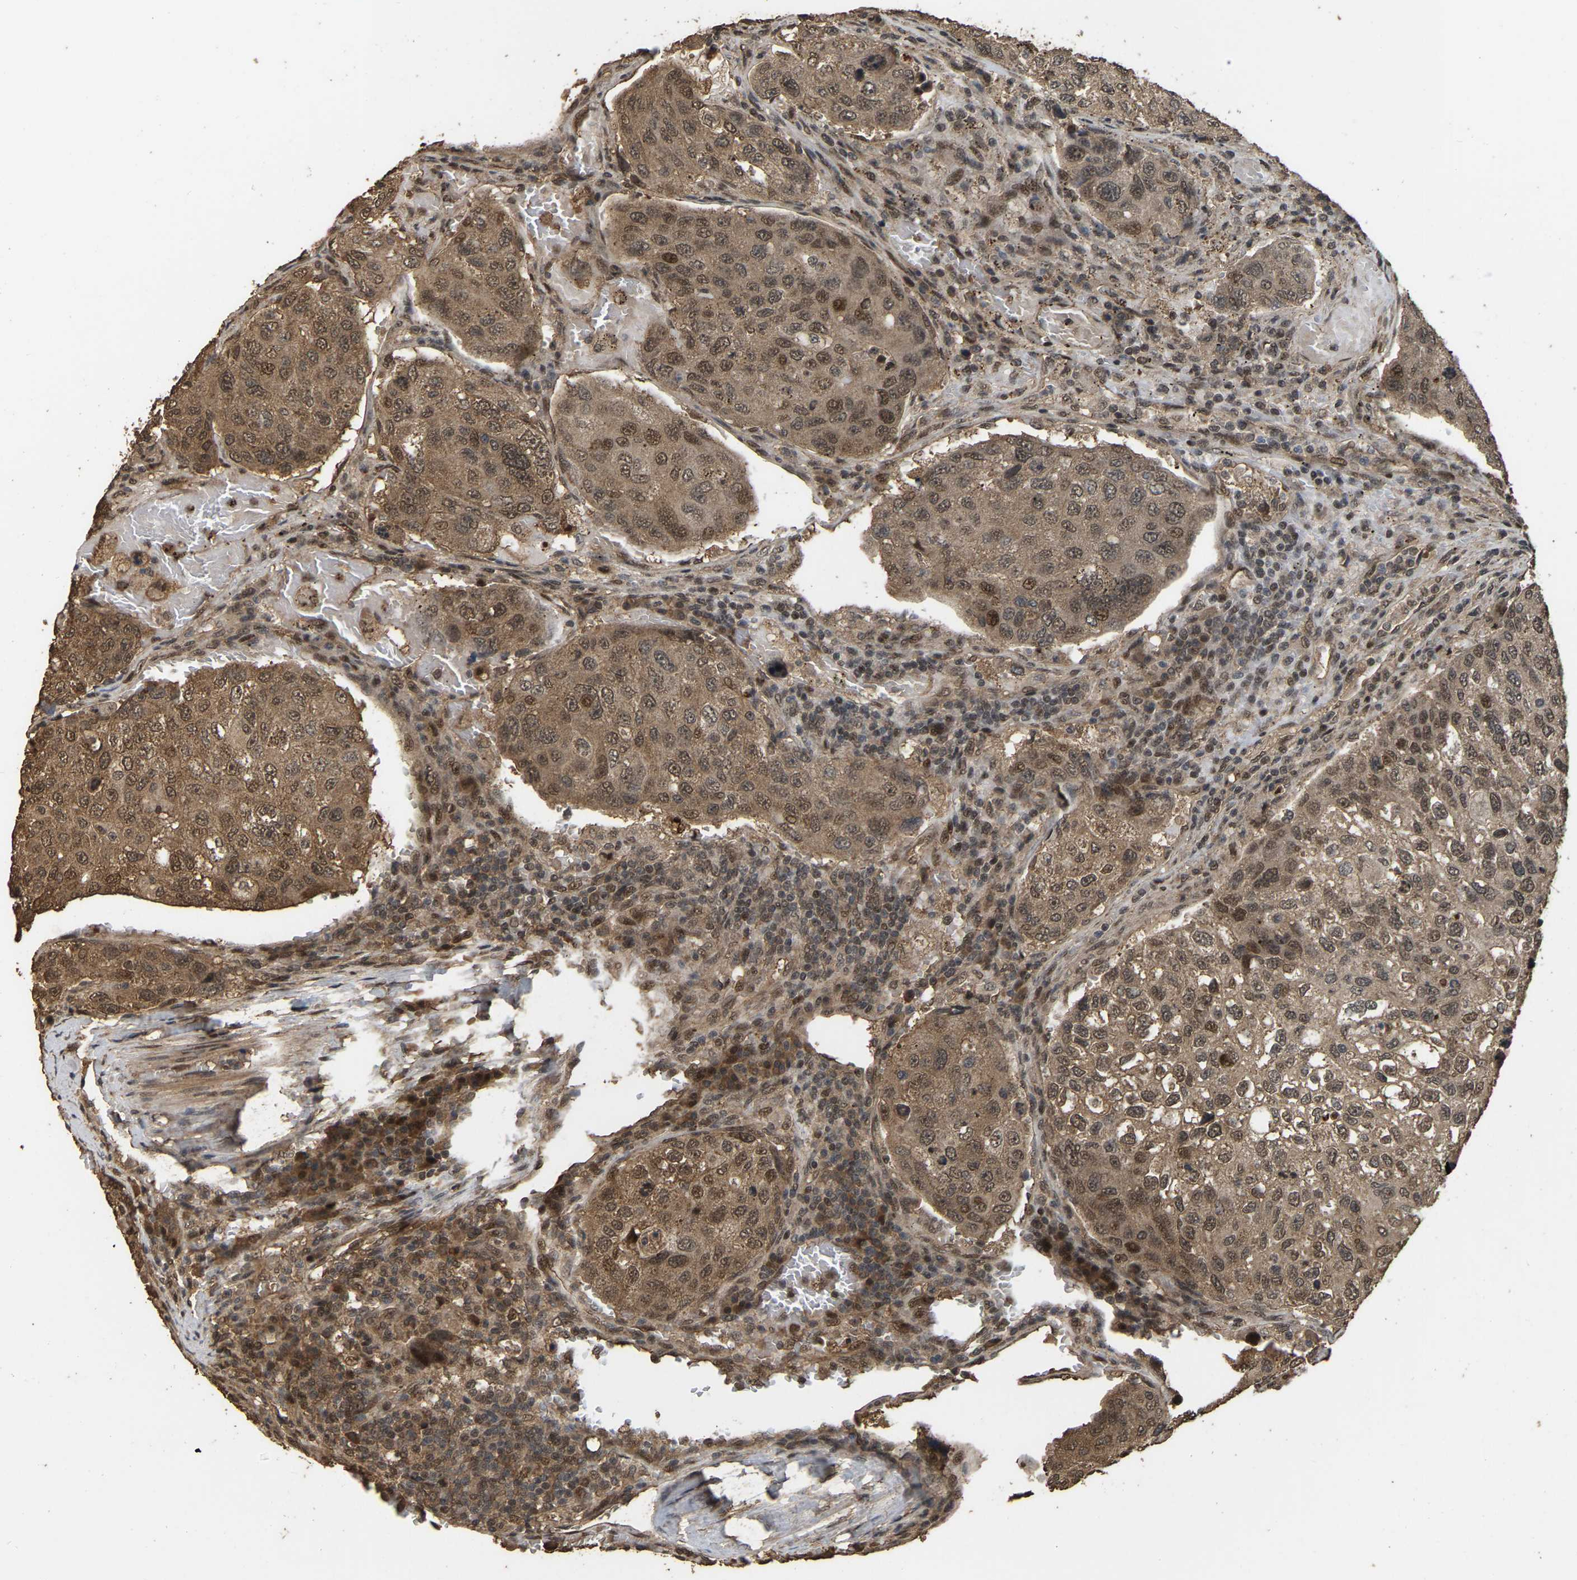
{"staining": {"intensity": "moderate", "quantity": ">75%", "location": "cytoplasmic/membranous,nuclear"}, "tissue": "urothelial cancer", "cell_type": "Tumor cells", "image_type": "cancer", "snomed": [{"axis": "morphology", "description": "Urothelial carcinoma, High grade"}, {"axis": "topography", "description": "Lymph node"}, {"axis": "topography", "description": "Urinary bladder"}], "caption": "This photomicrograph exhibits IHC staining of urothelial cancer, with medium moderate cytoplasmic/membranous and nuclear positivity in approximately >75% of tumor cells.", "gene": "ARHGAP23", "patient": {"sex": "male", "age": 51}}